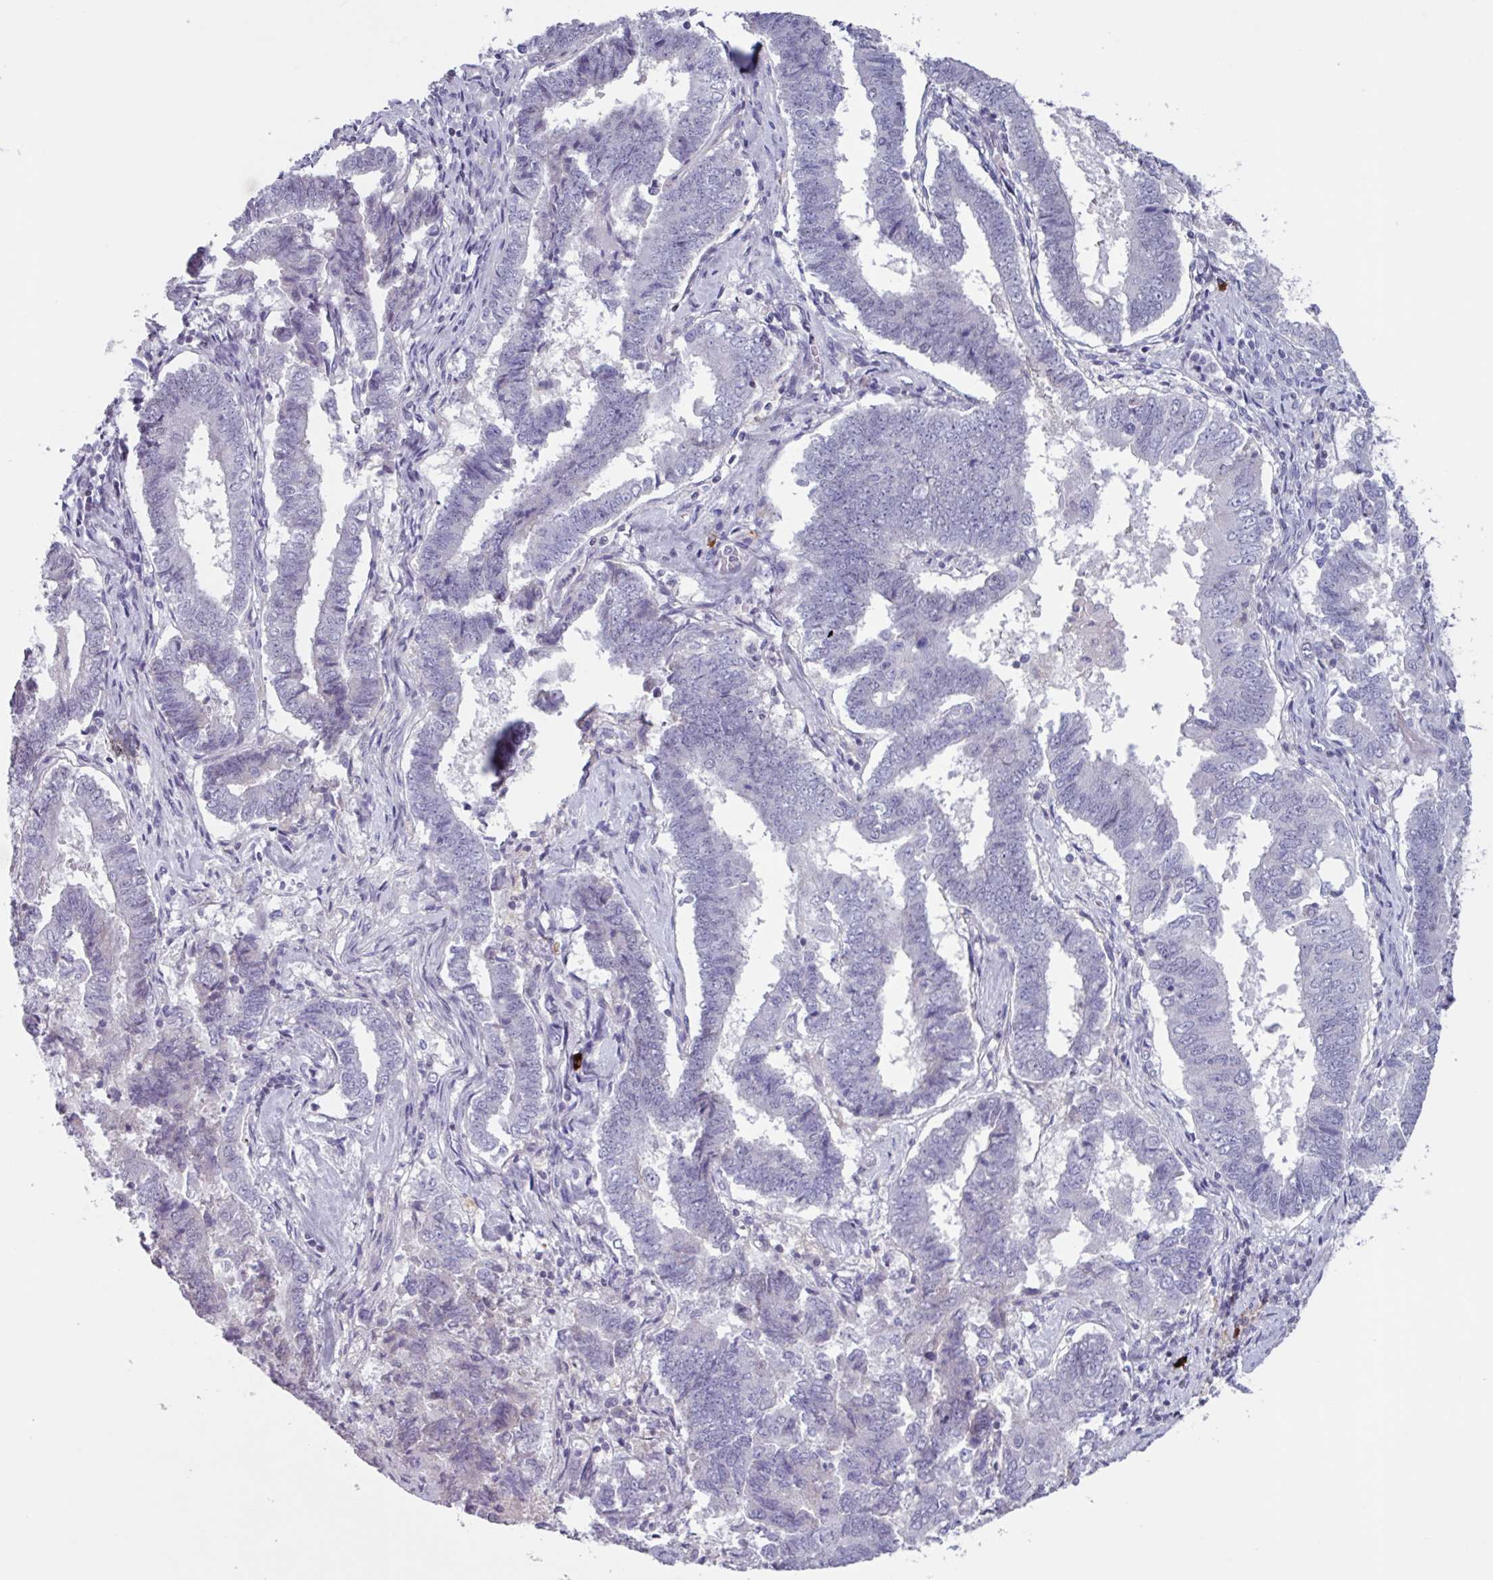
{"staining": {"intensity": "negative", "quantity": "none", "location": "none"}, "tissue": "endometrial cancer", "cell_type": "Tumor cells", "image_type": "cancer", "snomed": [{"axis": "morphology", "description": "Adenocarcinoma, NOS"}, {"axis": "topography", "description": "Endometrium"}], "caption": "Histopathology image shows no protein staining in tumor cells of endometrial cancer tissue.", "gene": "ZNF575", "patient": {"sex": "female", "age": 72}}